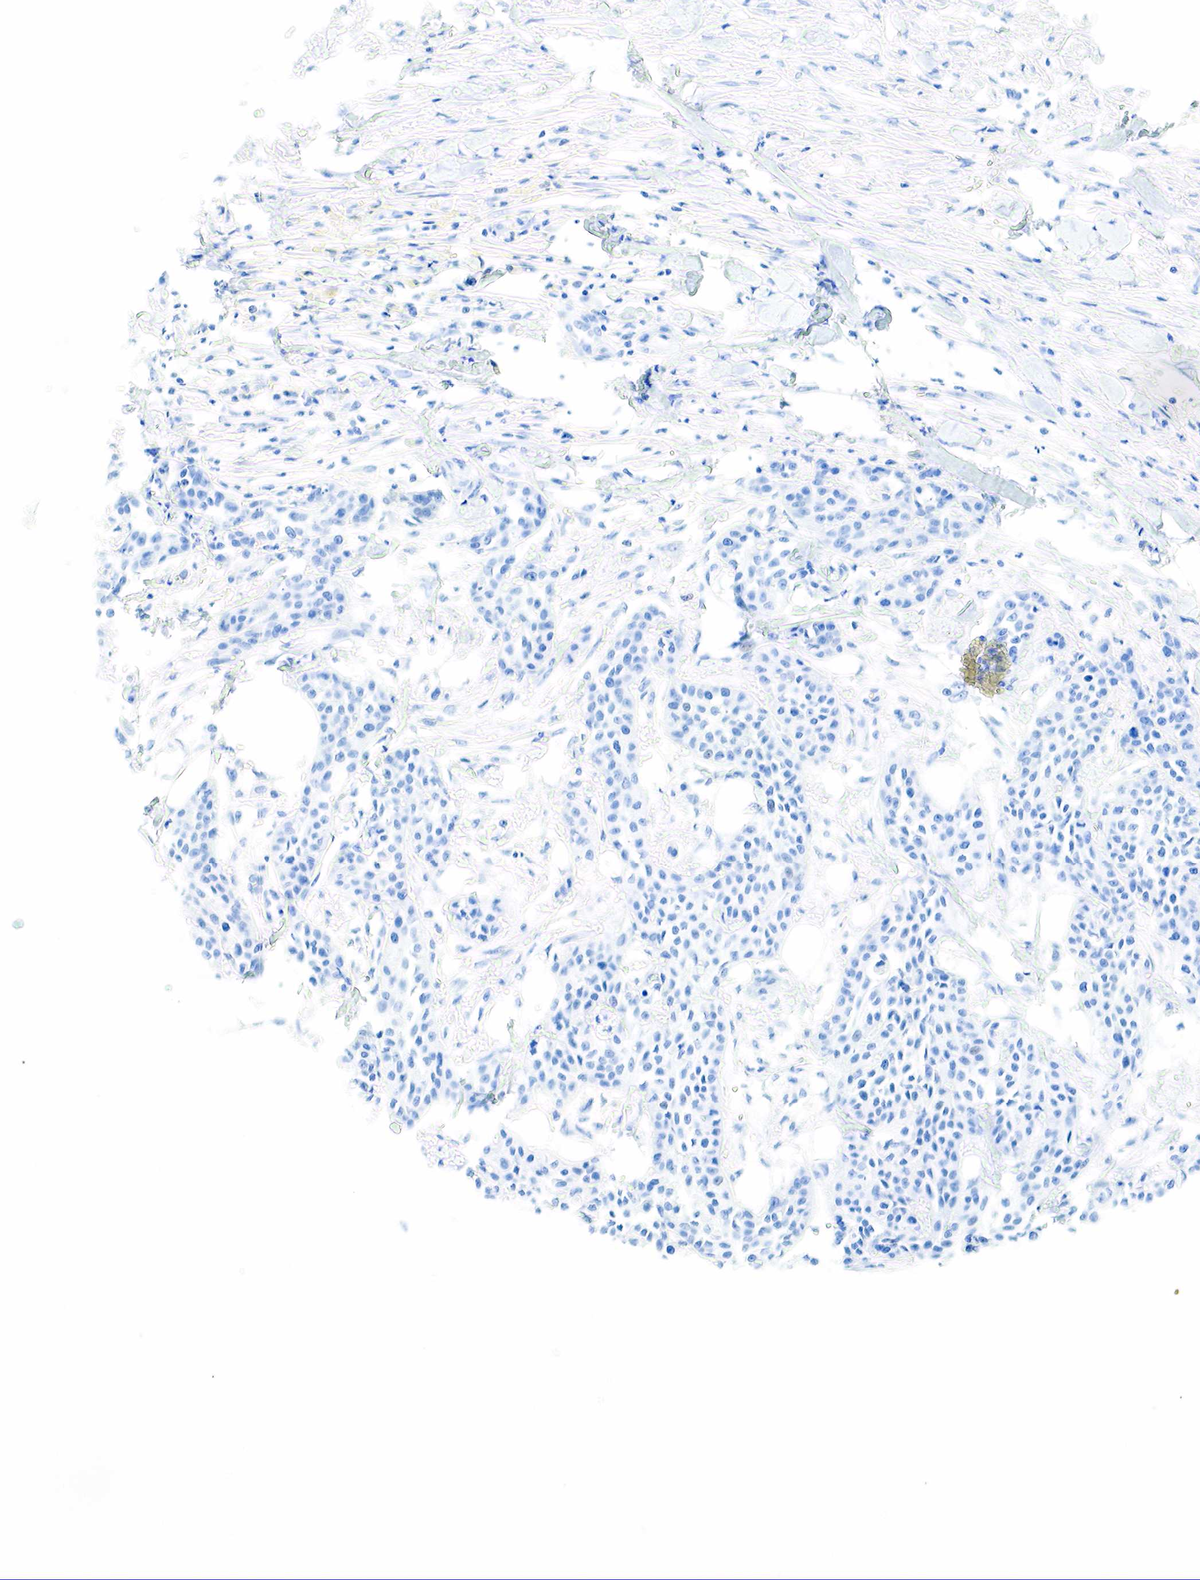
{"staining": {"intensity": "negative", "quantity": "none", "location": "none"}, "tissue": "urothelial cancer", "cell_type": "Tumor cells", "image_type": "cancer", "snomed": [{"axis": "morphology", "description": "Urothelial carcinoma, High grade"}, {"axis": "topography", "description": "Urinary bladder"}], "caption": "Tumor cells show no significant positivity in high-grade urothelial carcinoma.", "gene": "INHA", "patient": {"sex": "male", "age": 56}}